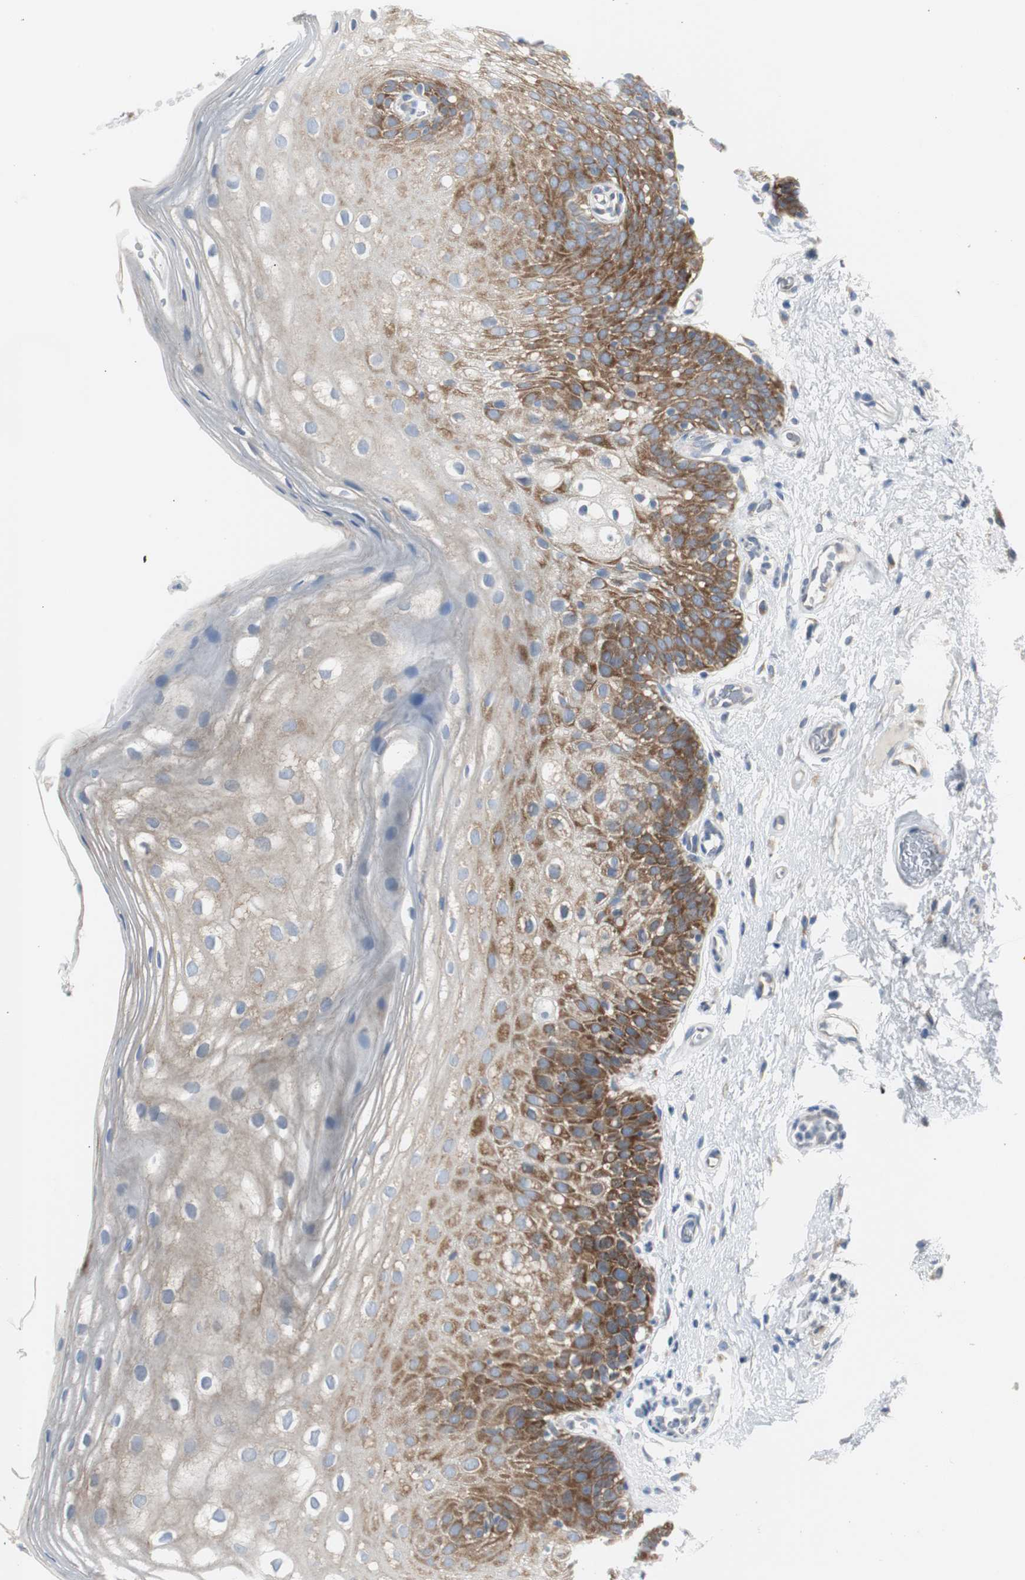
{"staining": {"intensity": "strong", "quantity": "25%-75%", "location": "cytoplasmic/membranous"}, "tissue": "oral mucosa", "cell_type": "Squamous epithelial cells", "image_type": "normal", "snomed": [{"axis": "morphology", "description": "Normal tissue, NOS"}, {"axis": "morphology", "description": "Squamous cell carcinoma, NOS"}, {"axis": "topography", "description": "Skeletal muscle"}, {"axis": "topography", "description": "Oral tissue"}], "caption": "A high amount of strong cytoplasmic/membranous positivity is present in approximately 25%-75% of squamous epithelial cells in benign oral mucosa.", "gene": "RPS12", "patient": {"sex": "male", "age": 71}}